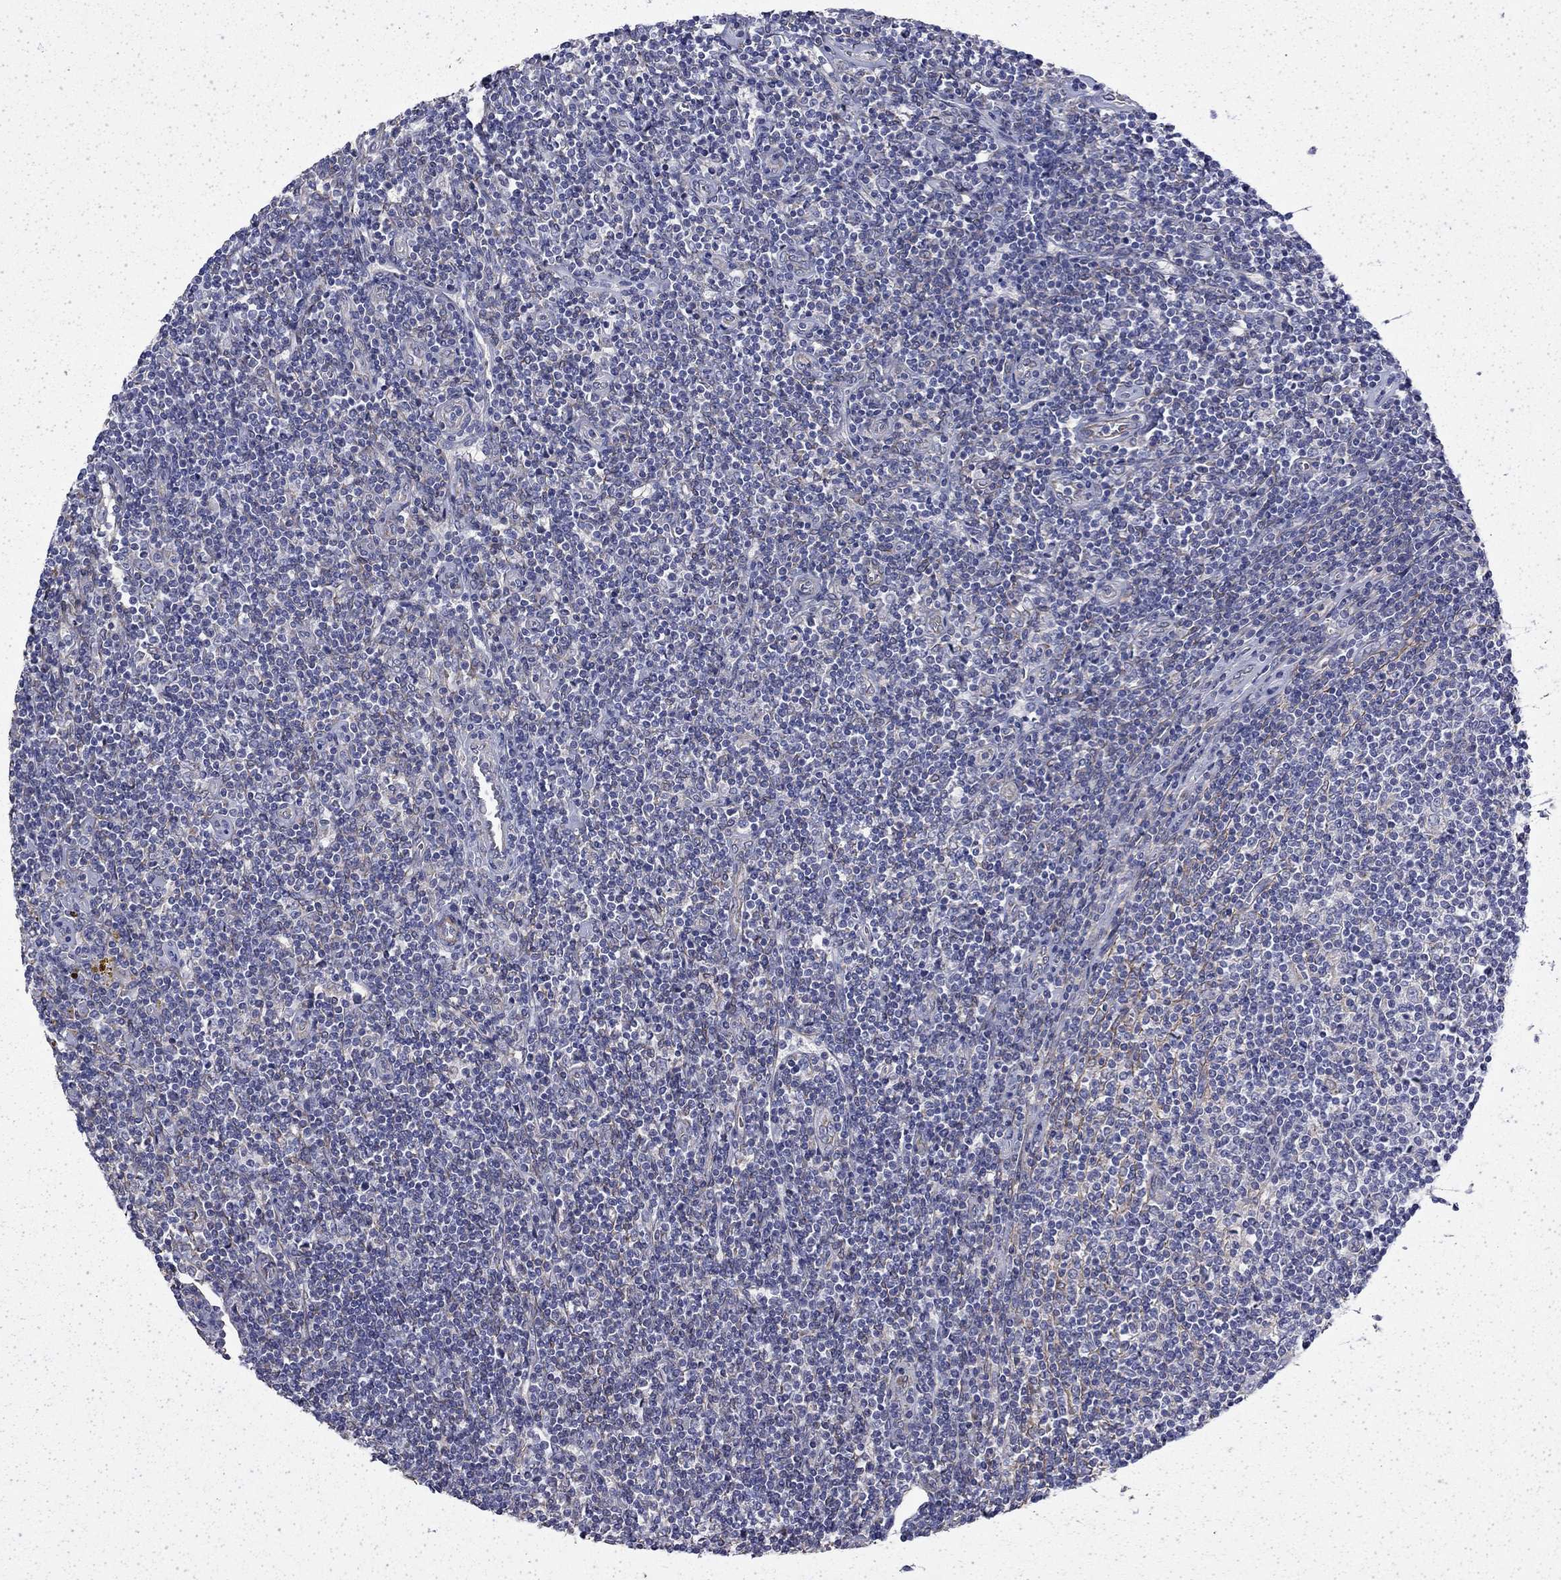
{"staining": {"intensity": "negative", "quantity": "none", "location": "none"}, "tissue": "lymphoma", "cell_type": "Tumor cells", "image_type": "cancer", "snomed": [{"axis": "morphology", "description": "Hodgkin's disease, NOS"}, {"axis": "topography", "description": "Lymph node"}], "caption": "Immunohistochemical staining of human Hodgkin's disease reveals no significant staining in tumor cells.", "gene": "DTNA", "patient": {"sex": "male", "age": 40}}